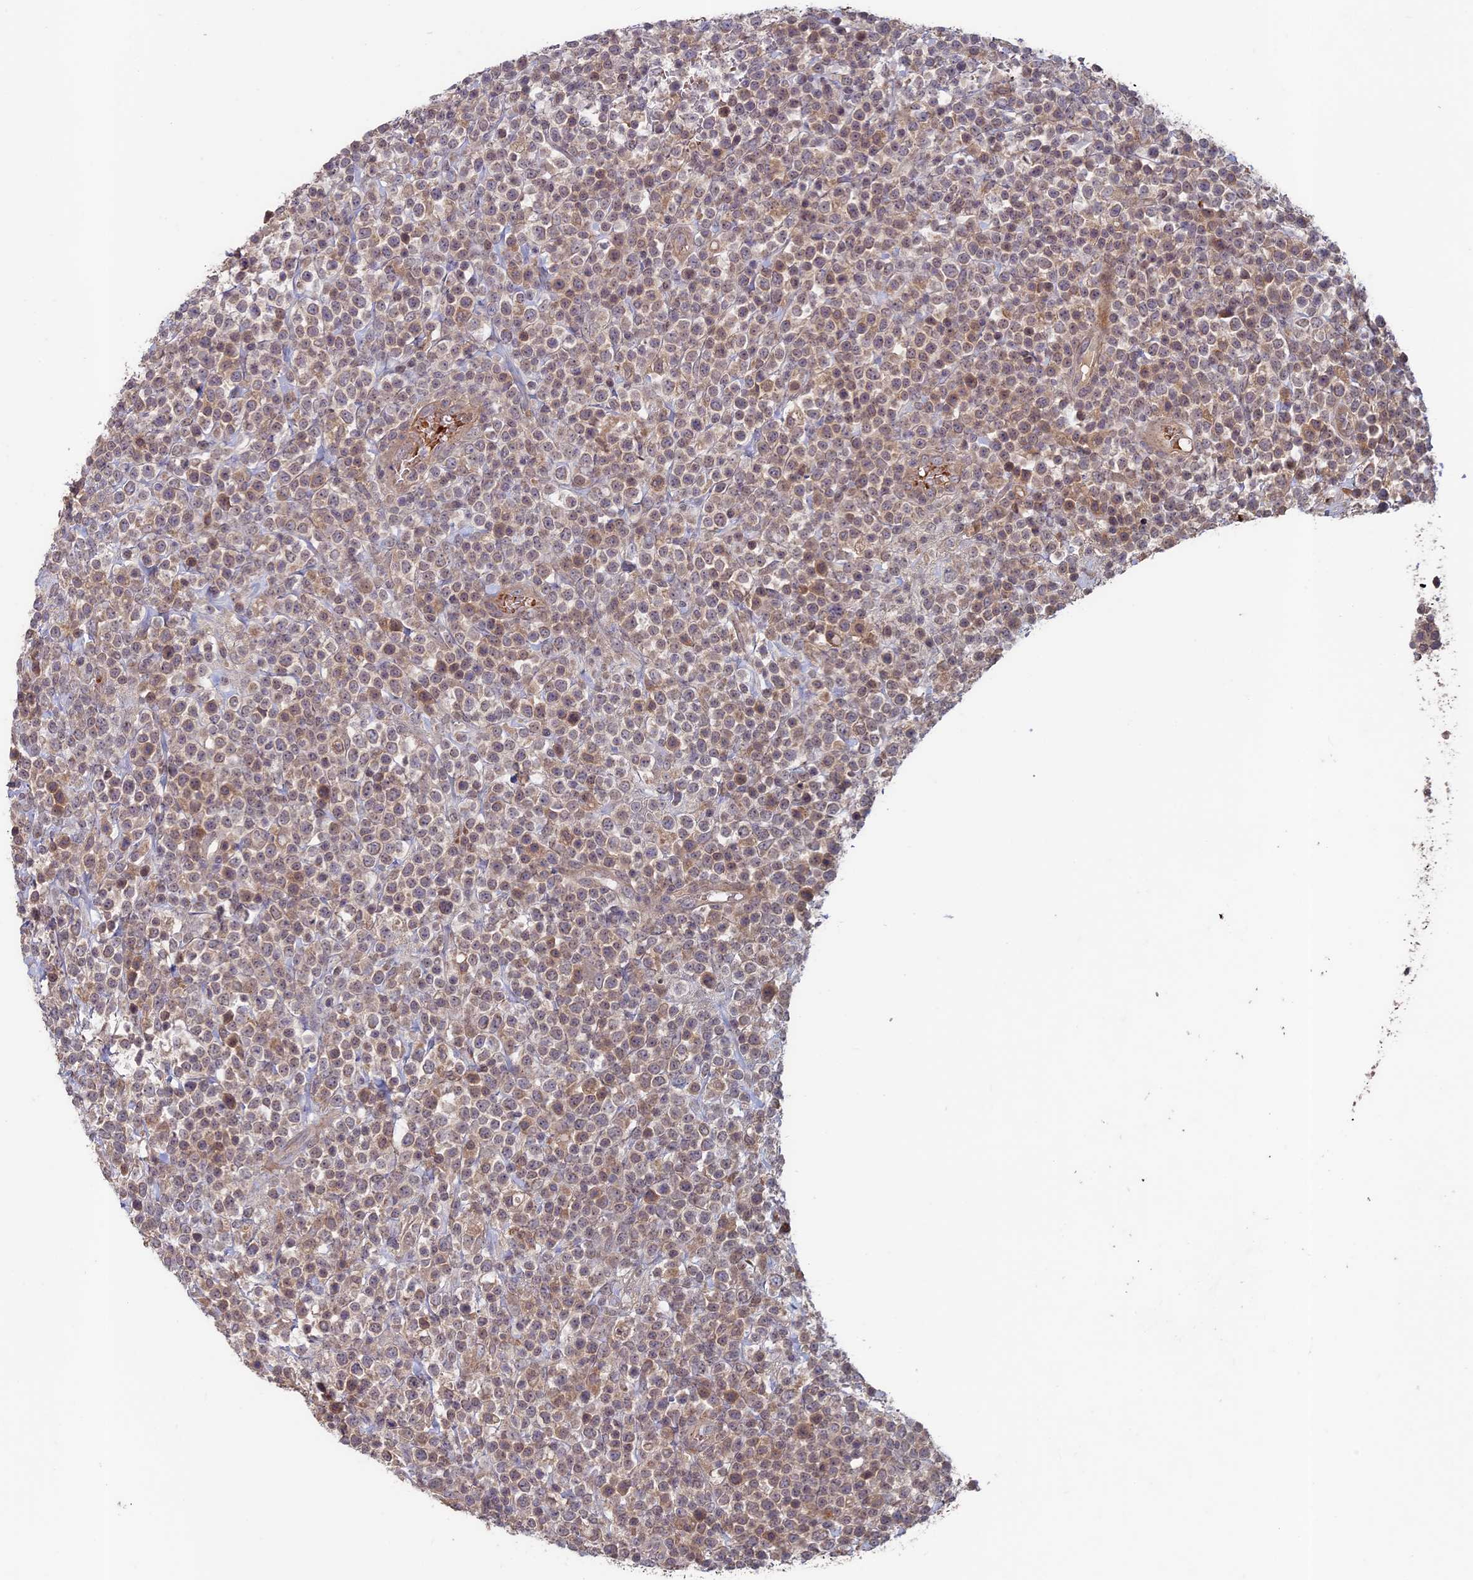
{"staining": {"intensity": "weak", "quantity": "25%-75%", "location": "cytoplasmic/membranous,nuclear"}, "tissue": "lymphoma", "cell_type": "Tumor cells", "image_type": "cancer", "snomed": [{"axis": "morphology", "description": "Malignant lymphoma, non-Hodgkin's type, High grade"}, {"axis": "topography", "description": "Colon"}], "caption": "There is low levels of weak cytoplasmic/membranous and nuclear expression in tumor cells of lymphoma, as demonstrated by immunohistochemical staining (brown color).", "gene": "RCCD1", "patient": {"sex": "female", "age": 53}}